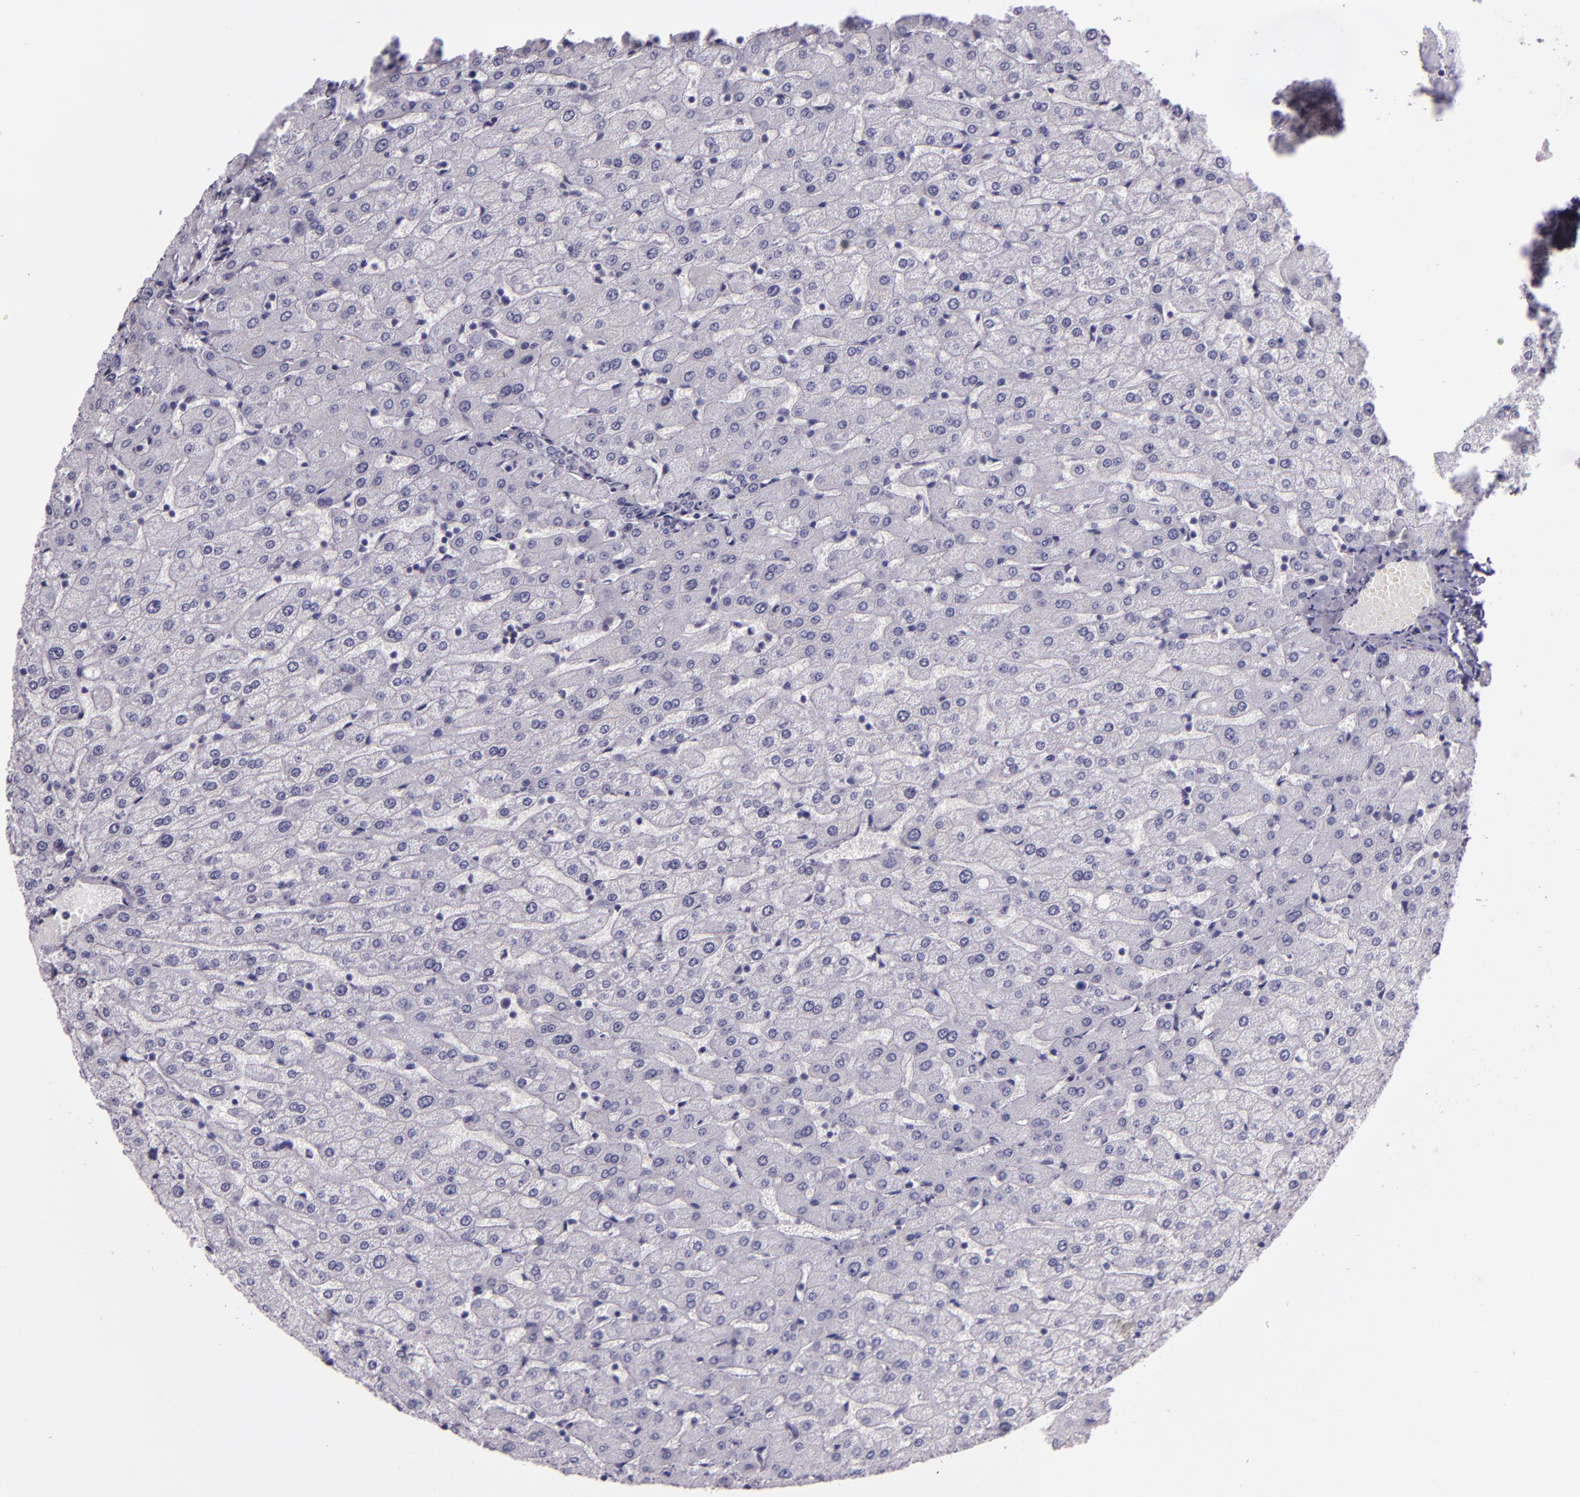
{"staining": {"intensity": "negative", "quantity": "none", "location": "none"}, "tissue": "liver", "cell_type": "Cholangiocytes", "image_type": "normal", "snomed": [{"axis": "morphology", "description": "Normal tissue, NOS"}, {"axis": "morphology", "description": "Fibrosis, NOS"}, {"axis": "topography", "description": "Liver"}], "caption": "DAB (3,3'-diaminobenzidine) immunohistochemical staining of normal liver exhibits no significant staining in cholangiocytes.", "gene": "INA", "patient": {"sex": "female", "age": 29}}